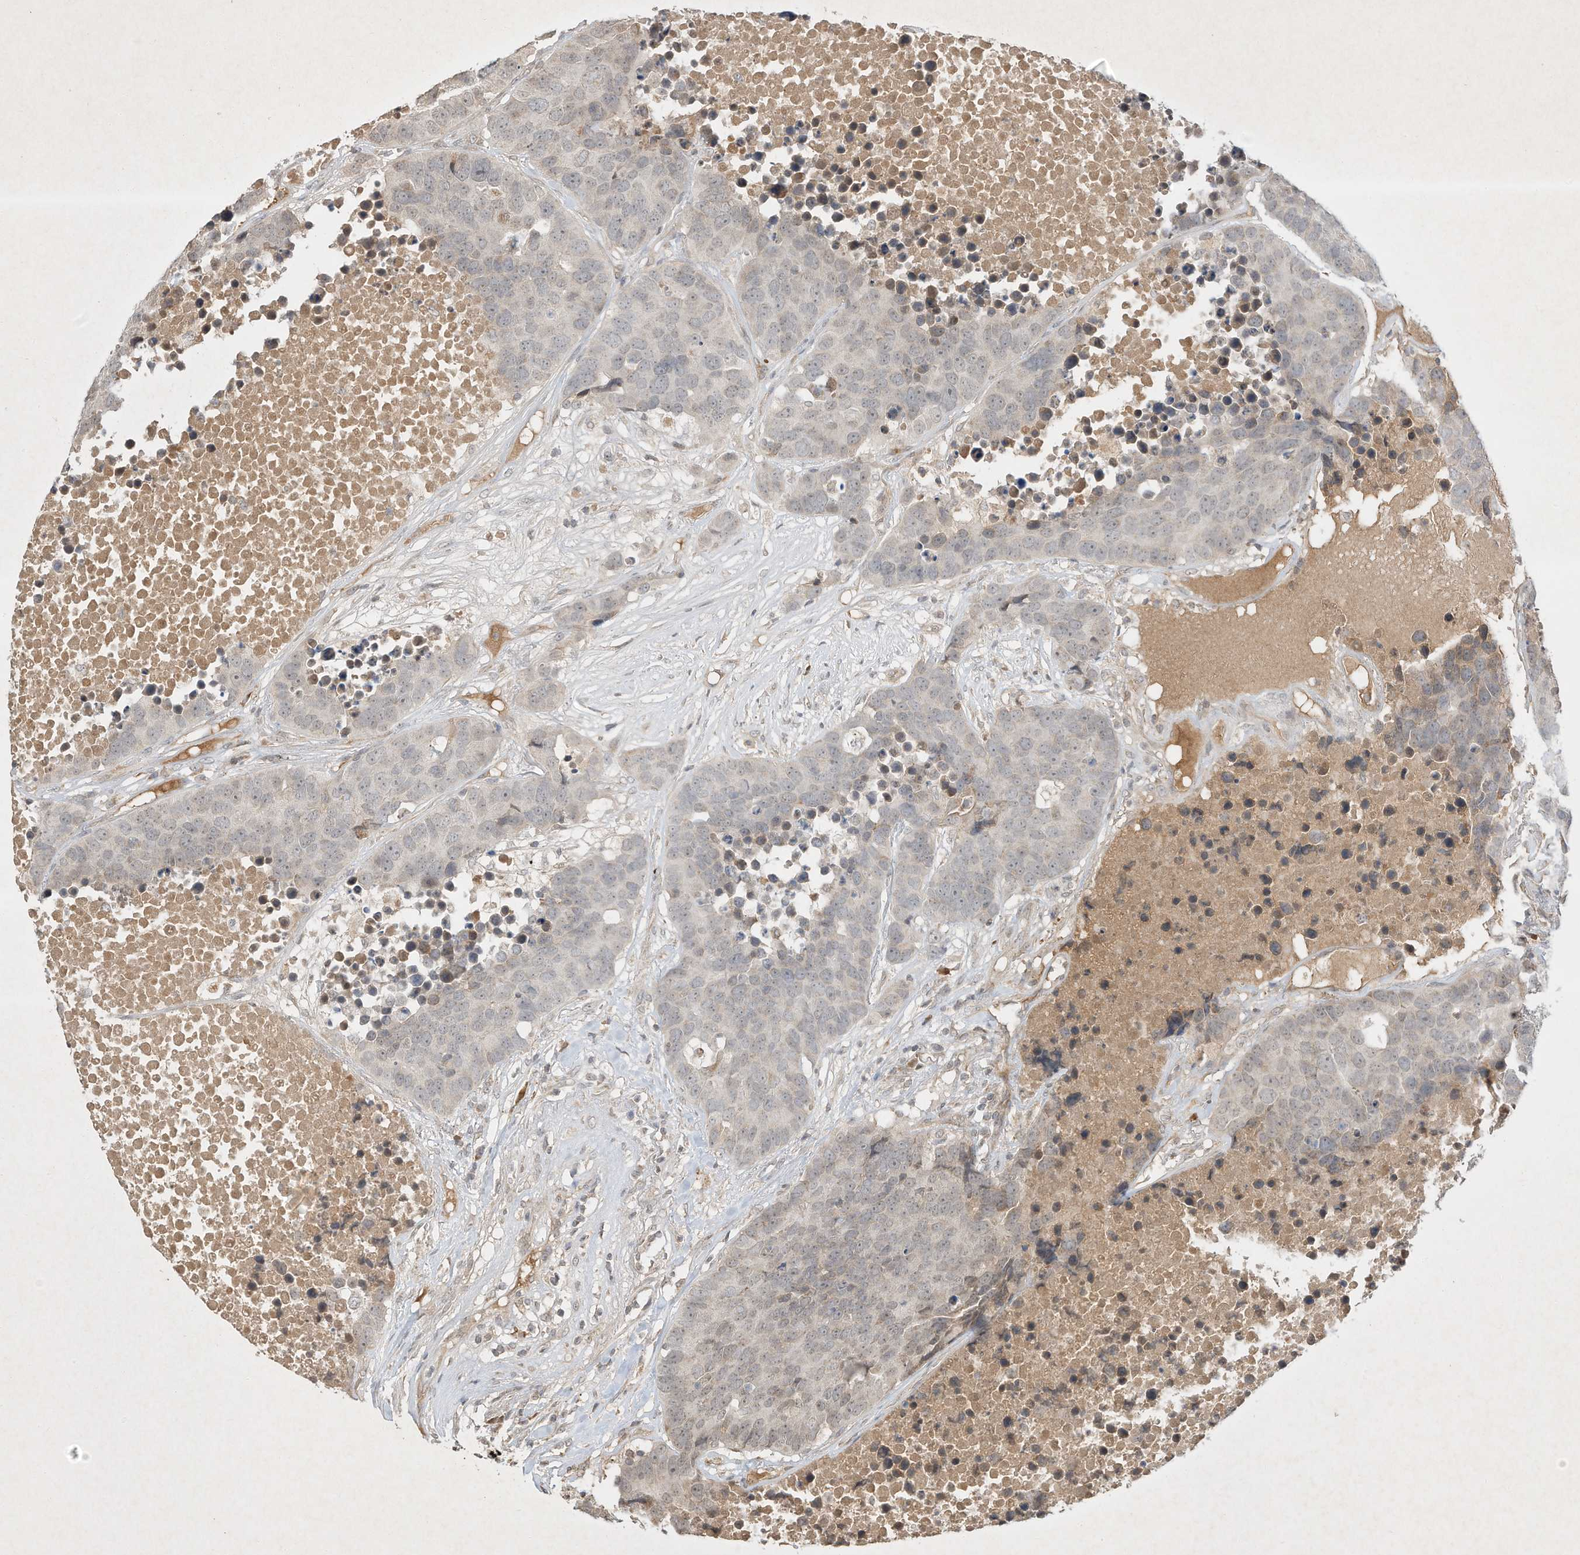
{"staining": {"intensity": "weak", "quantity": "<25%", "location": "nuclear"}, "tissue": "carcinoid", "cell_type": "Tumor cells", "image_type": "cancer", "snomed": [{"axis": "morphology", "description": "Carcinoid, malignant, NOS"}, {"axis": "topography", "description": "Lung"}], "caption": "The histopathology image shows no staining of tumor cells in carcinoid.", "gene": "BTRC", "patient": {"sex": "male", "age": 60}}